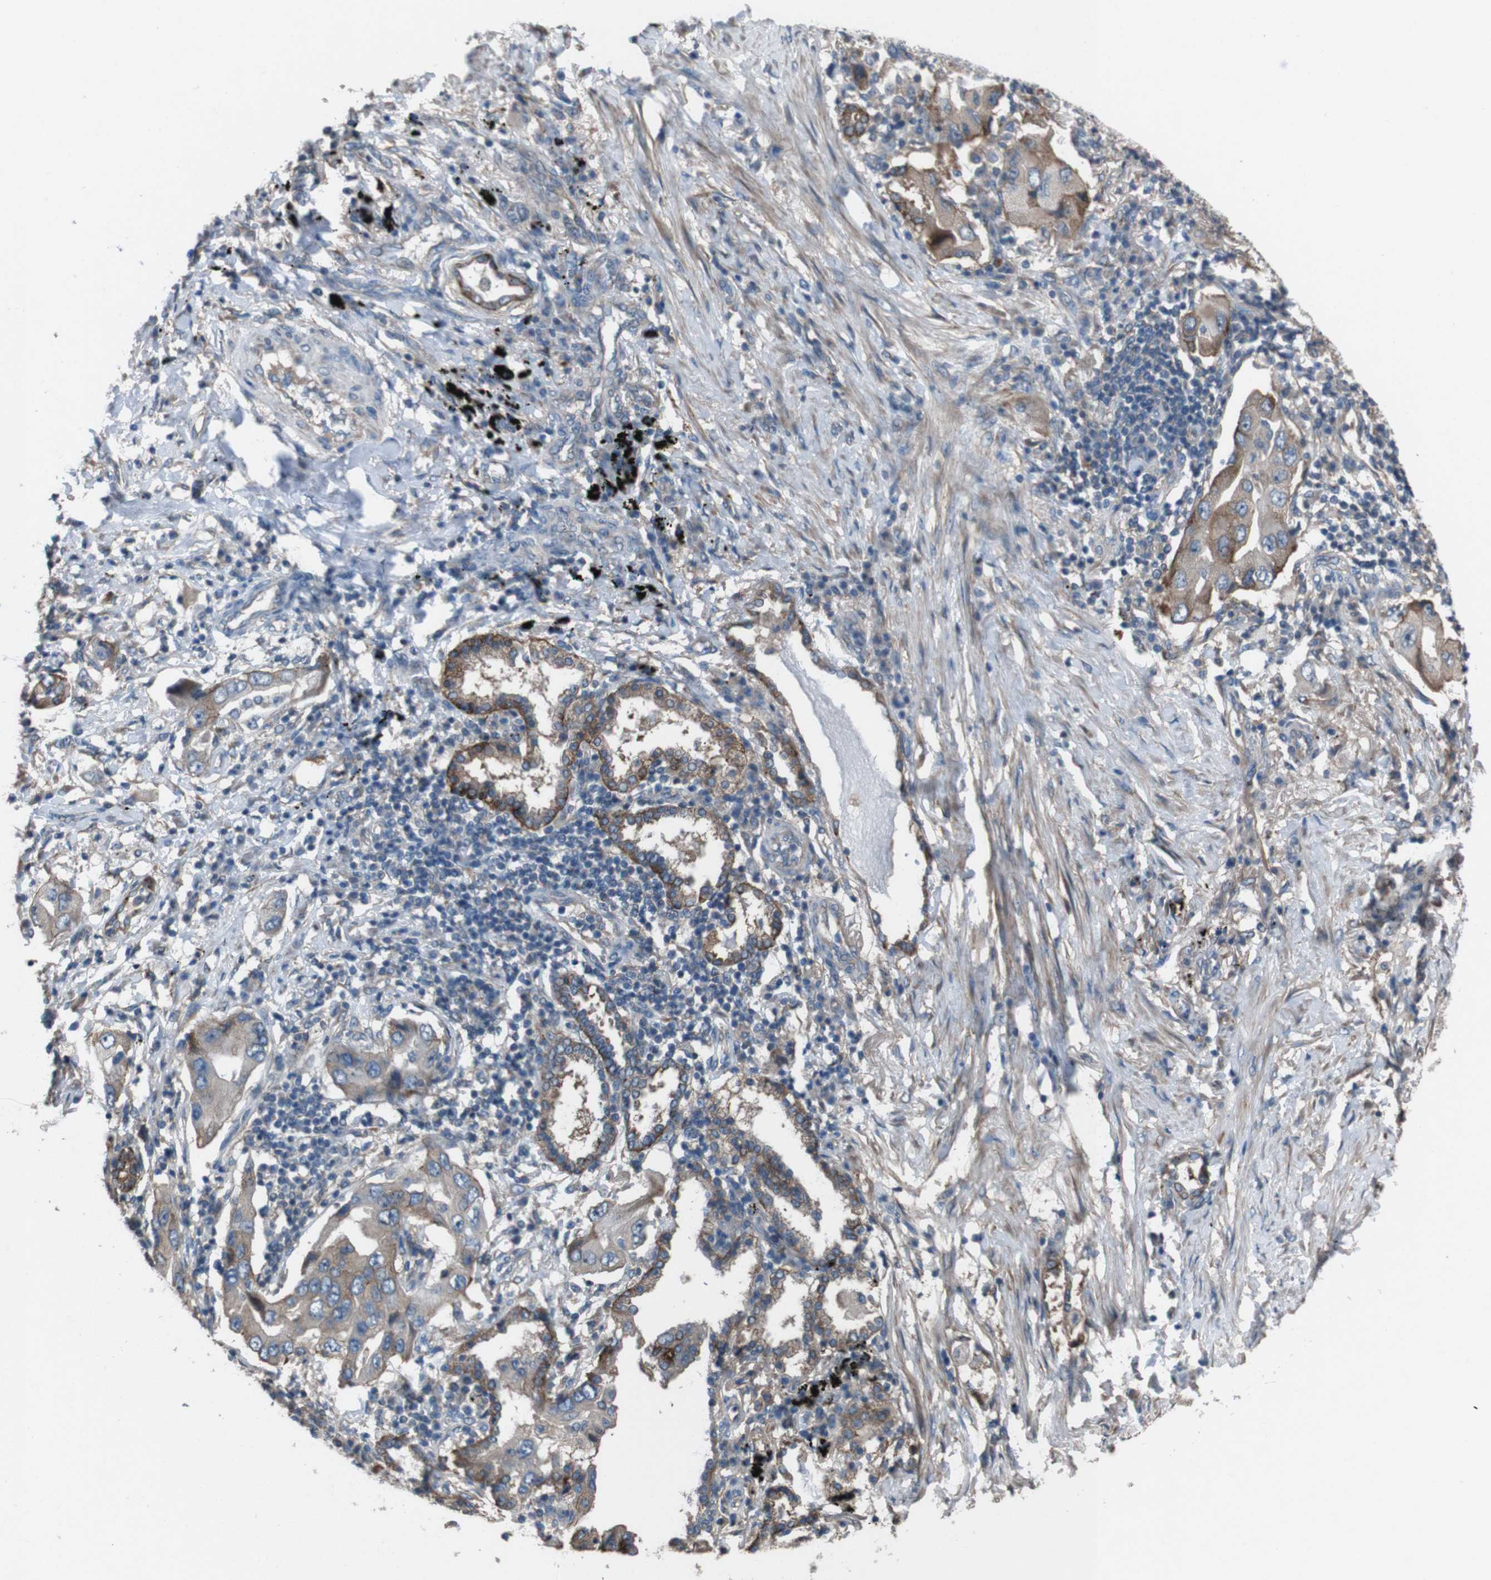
{"staining": {"intensity": "moderate", "quantity": "25%-75%", "location": "cytoplasmic/membranous"}, "tissue": "lung cancer", "cell_type": "Tumor cells", "image_type": "cancer", "snomed": [{"axis": "morphology", "description": "Adenocarcinoma, NOS"}, {"axis": "topography", "description": "Lung"}], "caption": "Immunohistochemistry of human adenocarcinoma (lung) exhibits medium levels of moderate cytoplasmic/membranous expression in about 25%-75% of tumor cells. Nuclei are stained in blue.", "gene": "NAALADL2", "patient": {"sex": "female", "age": 65}}